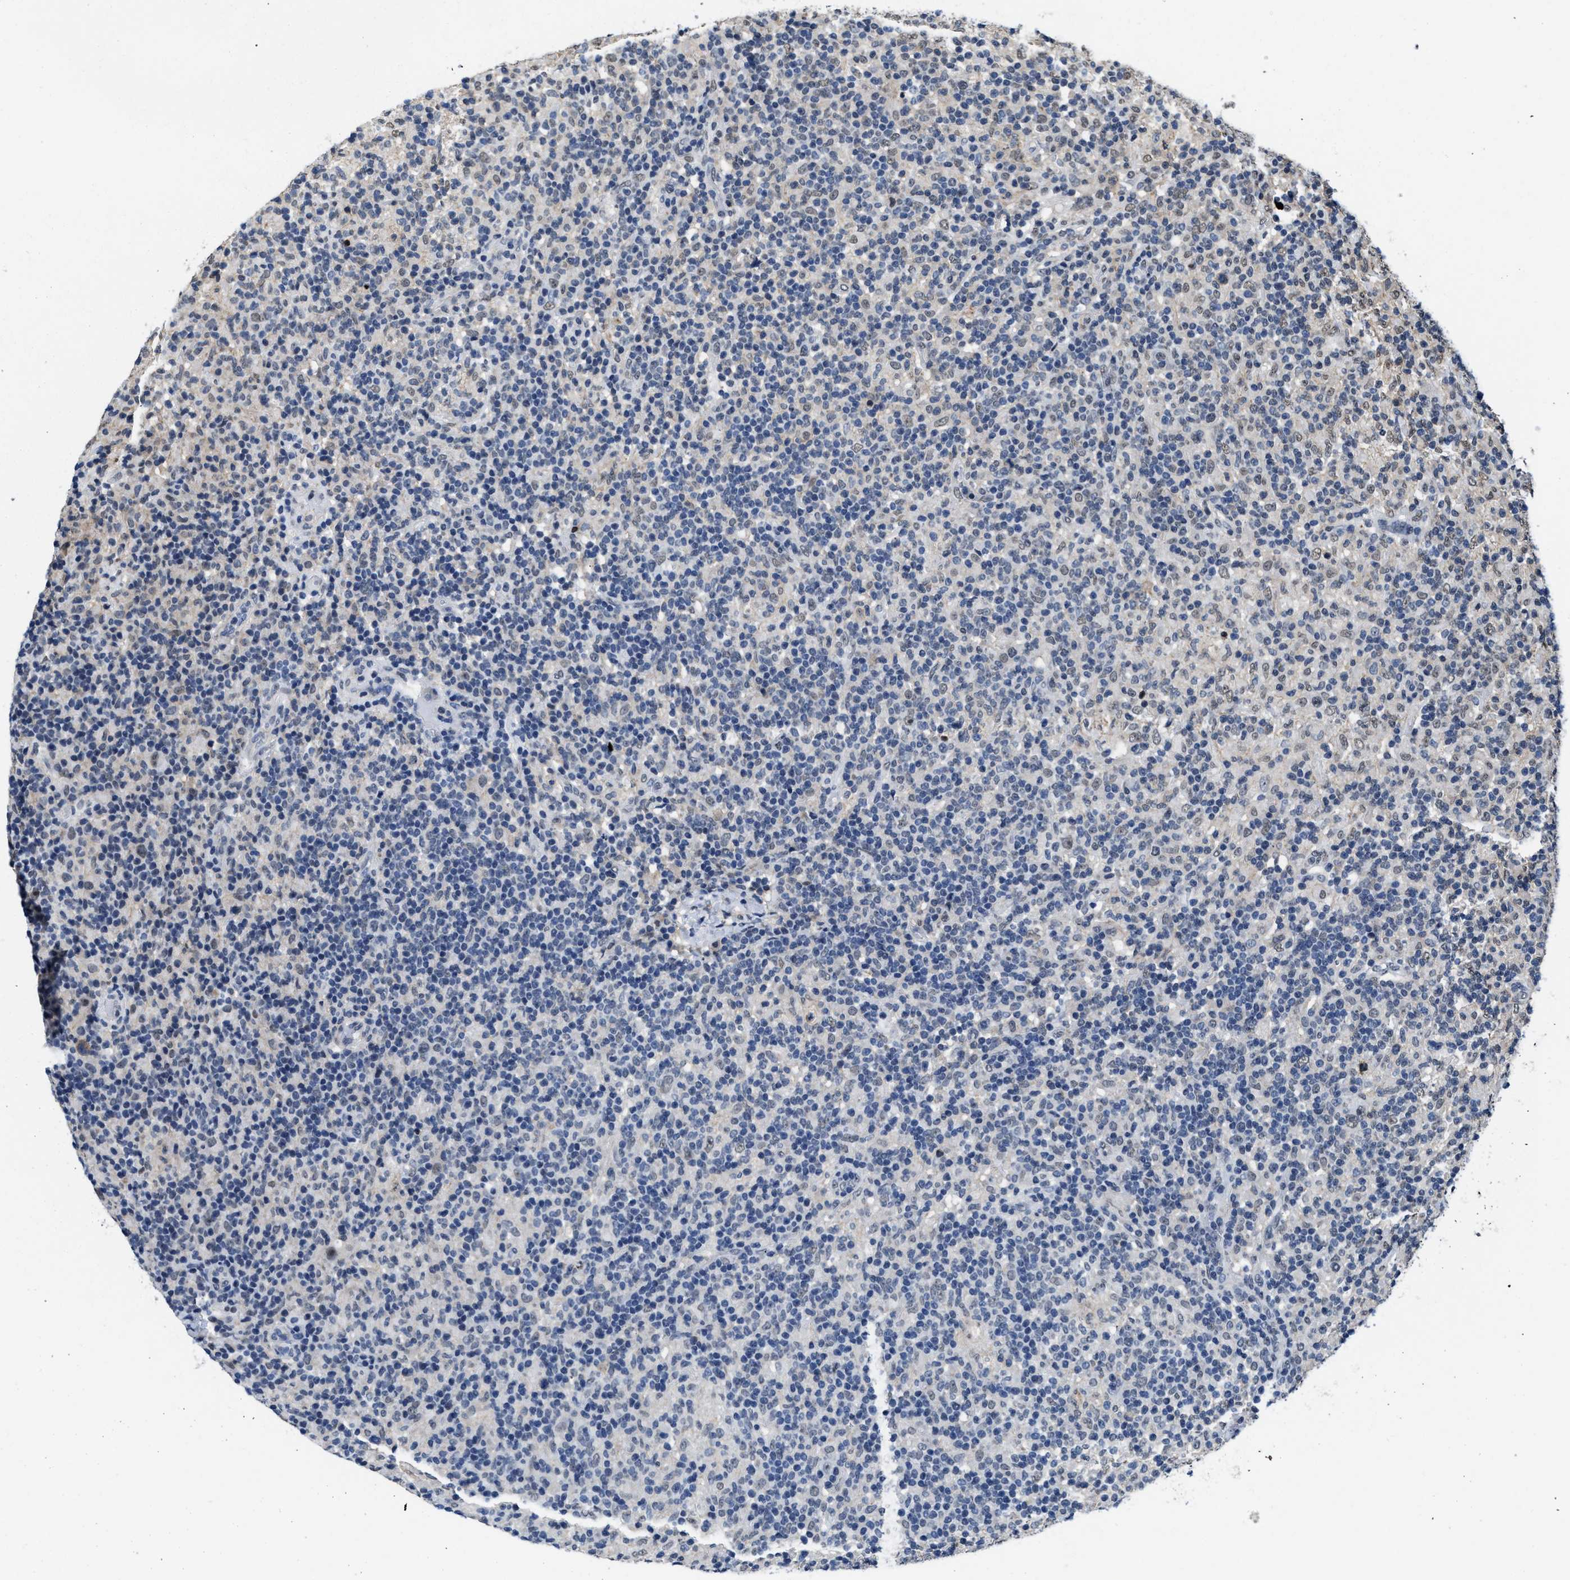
{"staining": {"intensity": "weak", "quantity": "<25%", "location": "nuclear"}, "tissue": "lymphoma", "cell_type": "Tumor cells", "image_type": "cancer", "snomed": [{"axis": "morphology", "description": "Hodgkin's disease, NOS"}, {"axis": "topography", "description": "Lymph node"}], "caption": "Tumor cells show no significant protein expression in lymphoma. (Stains: DAB immunohistochemistry with hematoxylin counter stain, Microscopy: brightfield microscopy at high magnification).", "gene": "SUPT16H", "patient": {"sex": "male", "age": 70}}